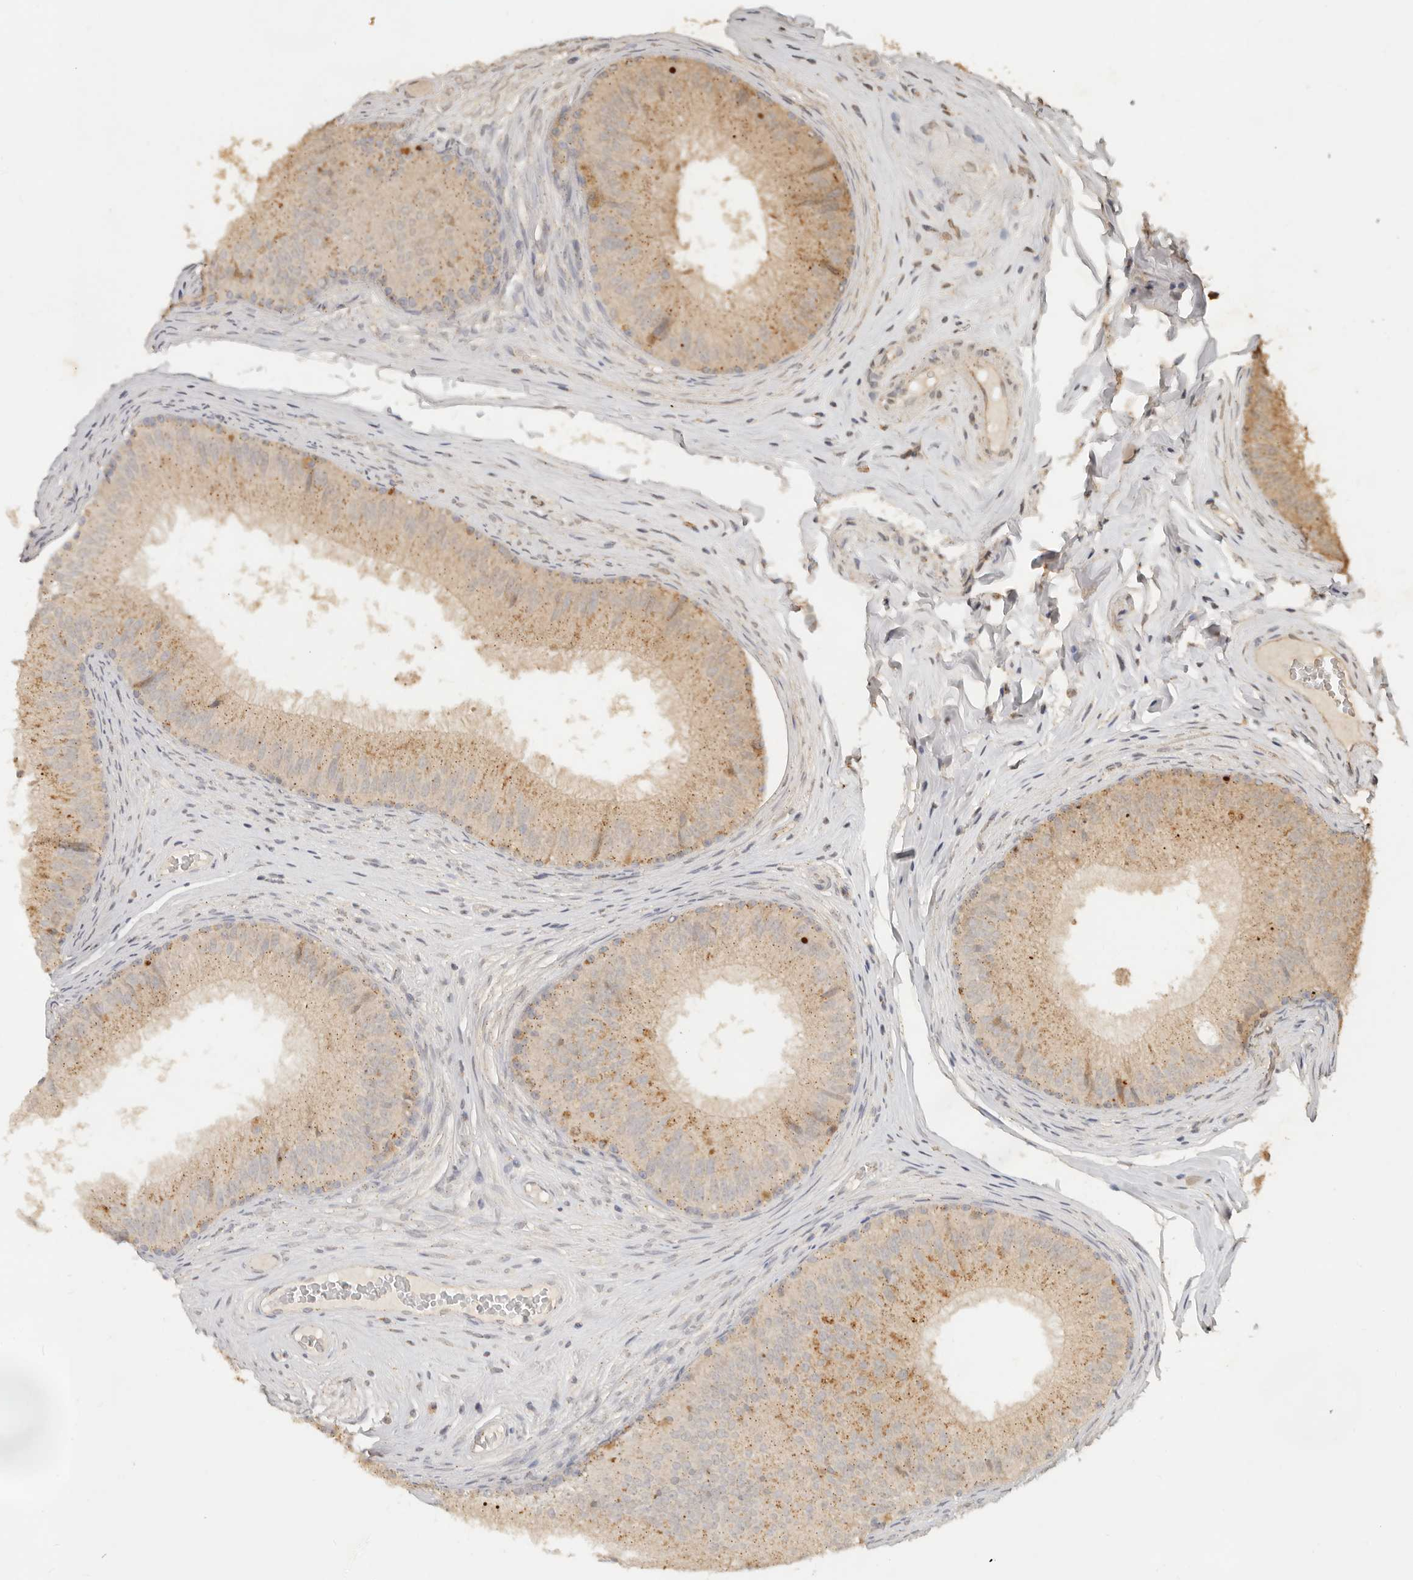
{"staining": {"intensity": "weak", "quantity": ">75%", "location": "cytoplasmic/membranous"}, "tissue": "epididymis", "cell_type": "Glandular cells", "image_type": "normal", "snomed": [{"axis": "morphology", "description": "Normal tissue, NOS"}, {"axis": "topography", "description": "Epididymis"}], "caption": "Brown immunohistochemical staining in normal epididymis displays weak cytoplasmic/membranous positivity in about >75% of glandular cells.", "gene": "LMO4", "patient": {"sex": "male", "age": 32}}